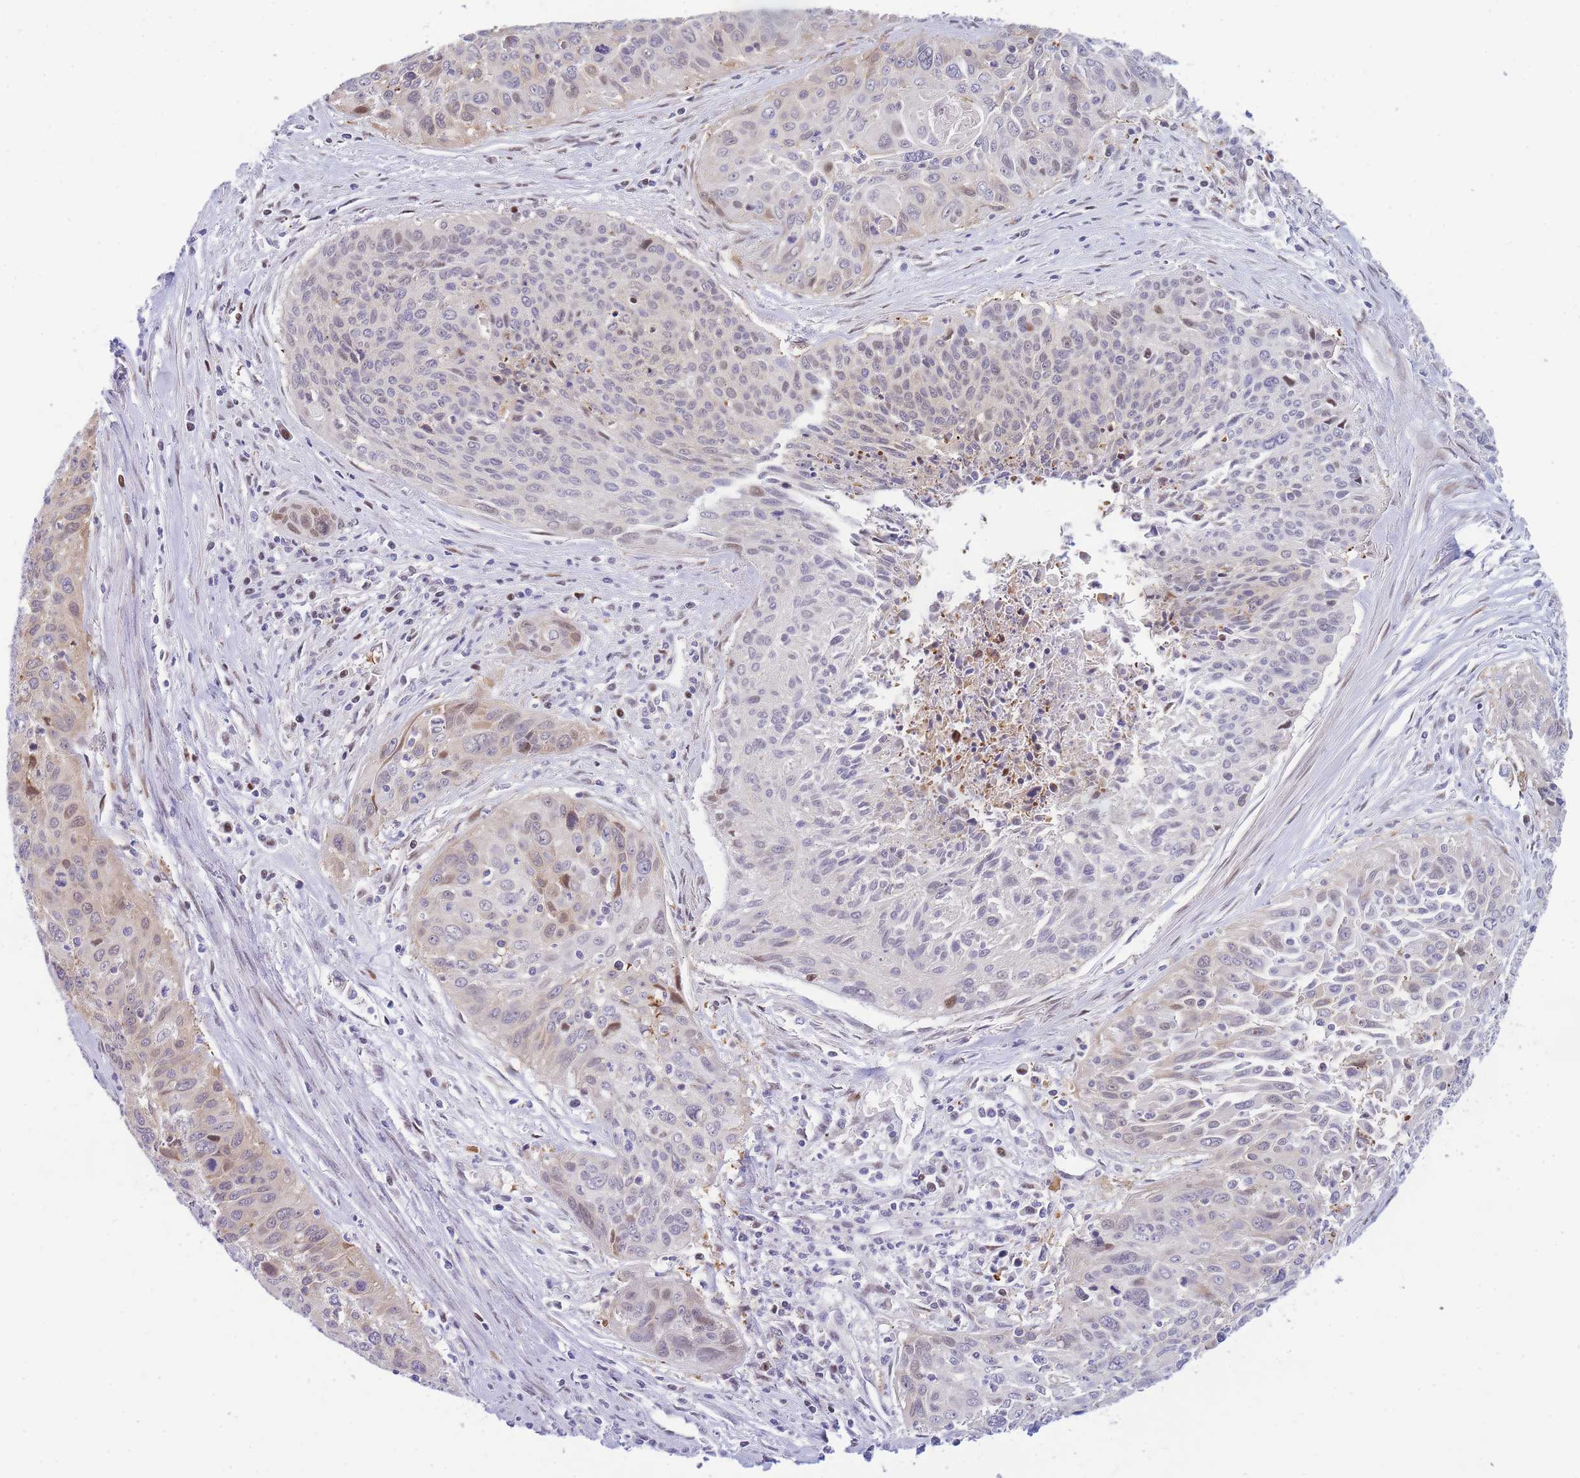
{"staining": {"intensity": "moderate", "quantity": "<25%", "location": "nuclear"}, "tissue": "cervical cancer", "cell_type": "Tumor cells", "image_type": "cancer", "snomed": [{"axis": "morphology", "description": "Squamous cell carcinoma, NOS"}, {"axis": "topography", "description": "Cervix"}], "caption": "Immunohistochemistry histopathology image of cervical cancer (squamous cell carcinoma) stained for a protein (brown), which shows low levels of moderate nuclear expression in approximately <25% of tumor cells.", "gene": "CRACD", "patient": {"sex": "female", "age": 55}}